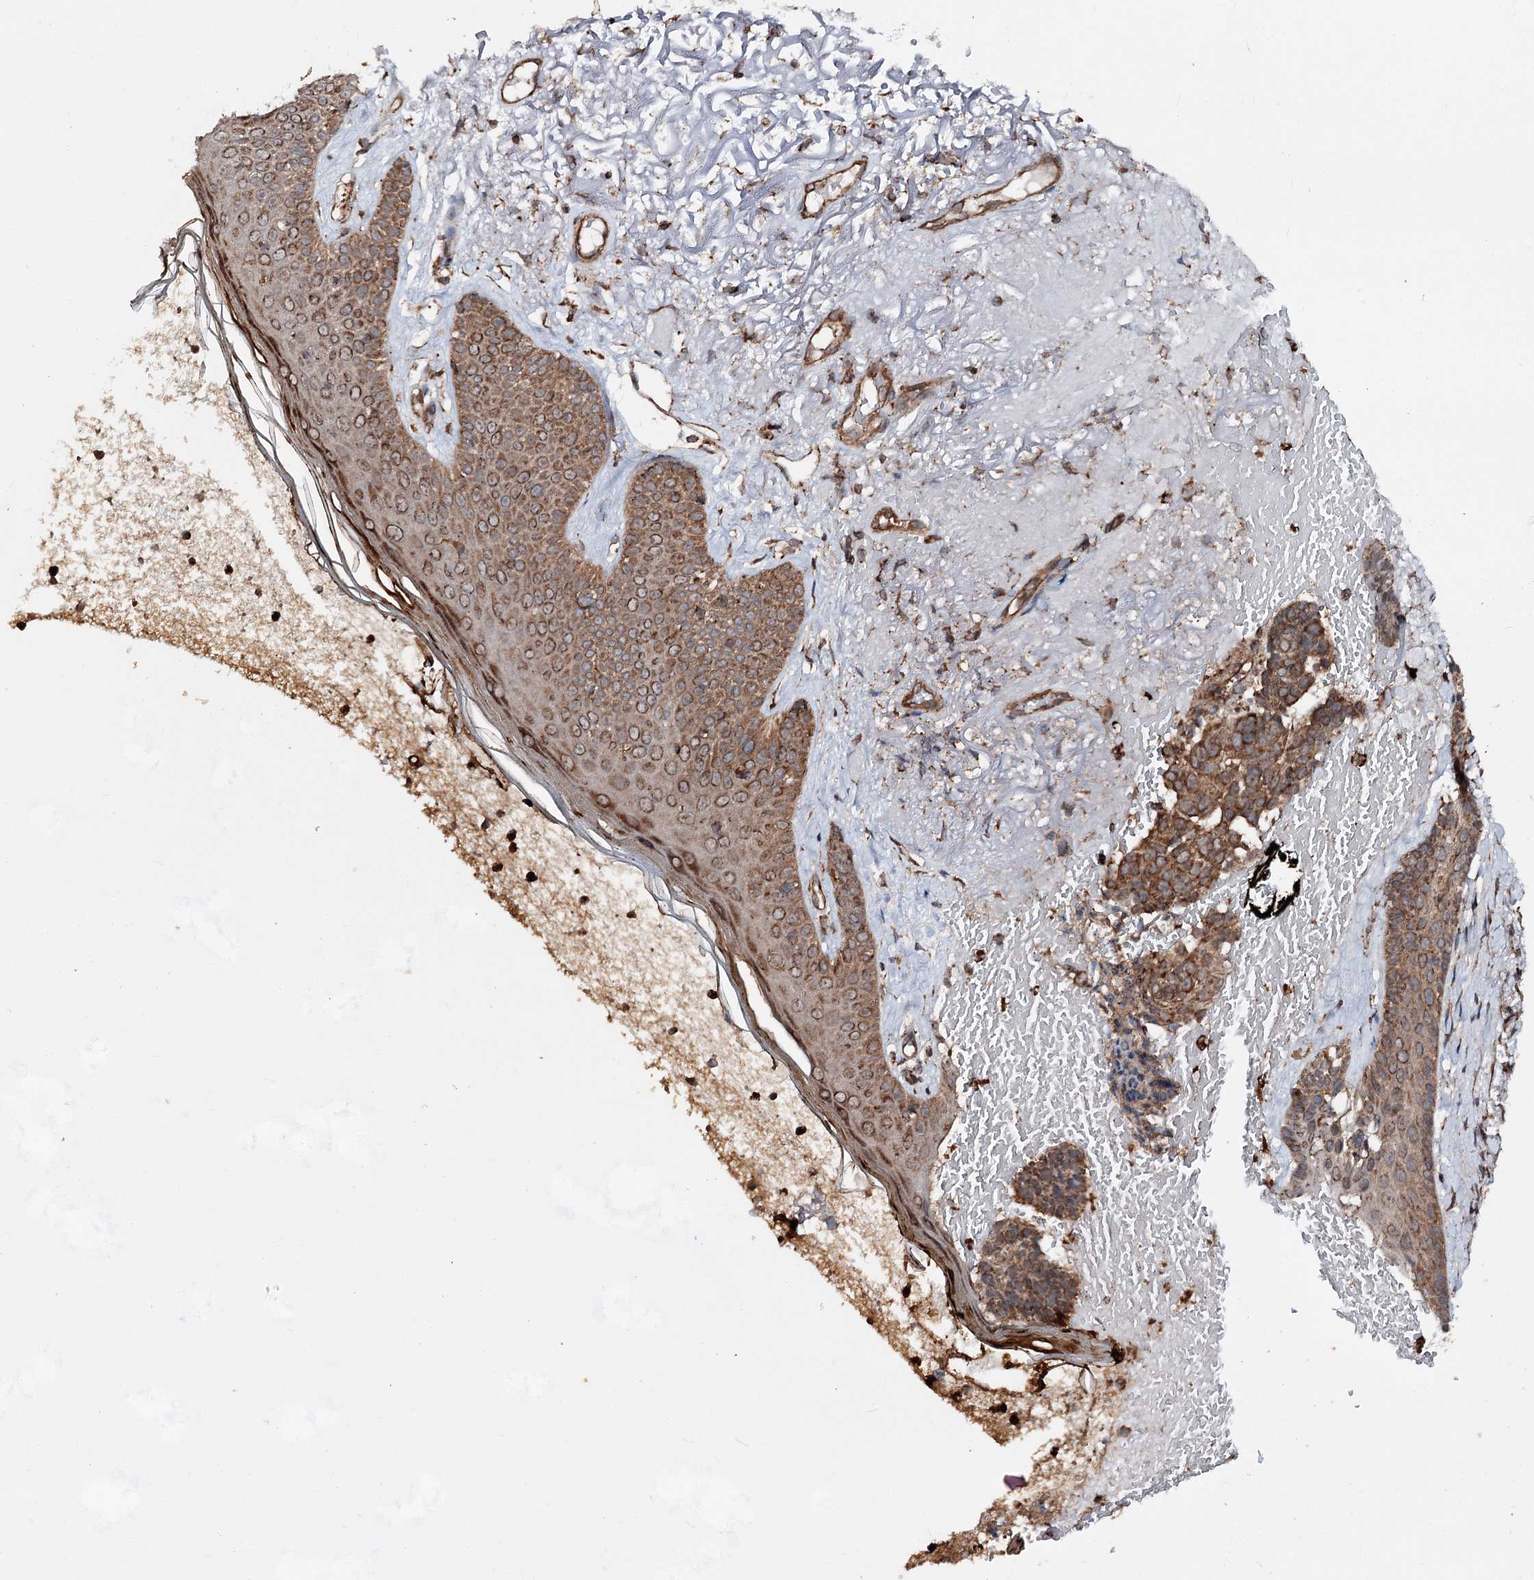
{"staining": {"intensity": "moderate", "quantity": ">75%", "location": "cytoplasmic/membranous"}, "tissue": "skin cancer", "cell_type": "Tumor cells", "image_type": "cancer", "snomed": [{"axis": "morphology", "description": "Normal tissue, NOS"}, {"axis": "morphology", "description": "Basal cell carcinoma"}, {"axis": "topography", "description": "Skin"}], "caption": "This is an image of immunohistochemistry (IHC) staining of skin basal cell carcinoma, which shows moderate expression in the cytoplasmic/membranous of tumor cells.", "gene": "FGFR1OP2", "patient": {"sex": "male", "age": 66}}